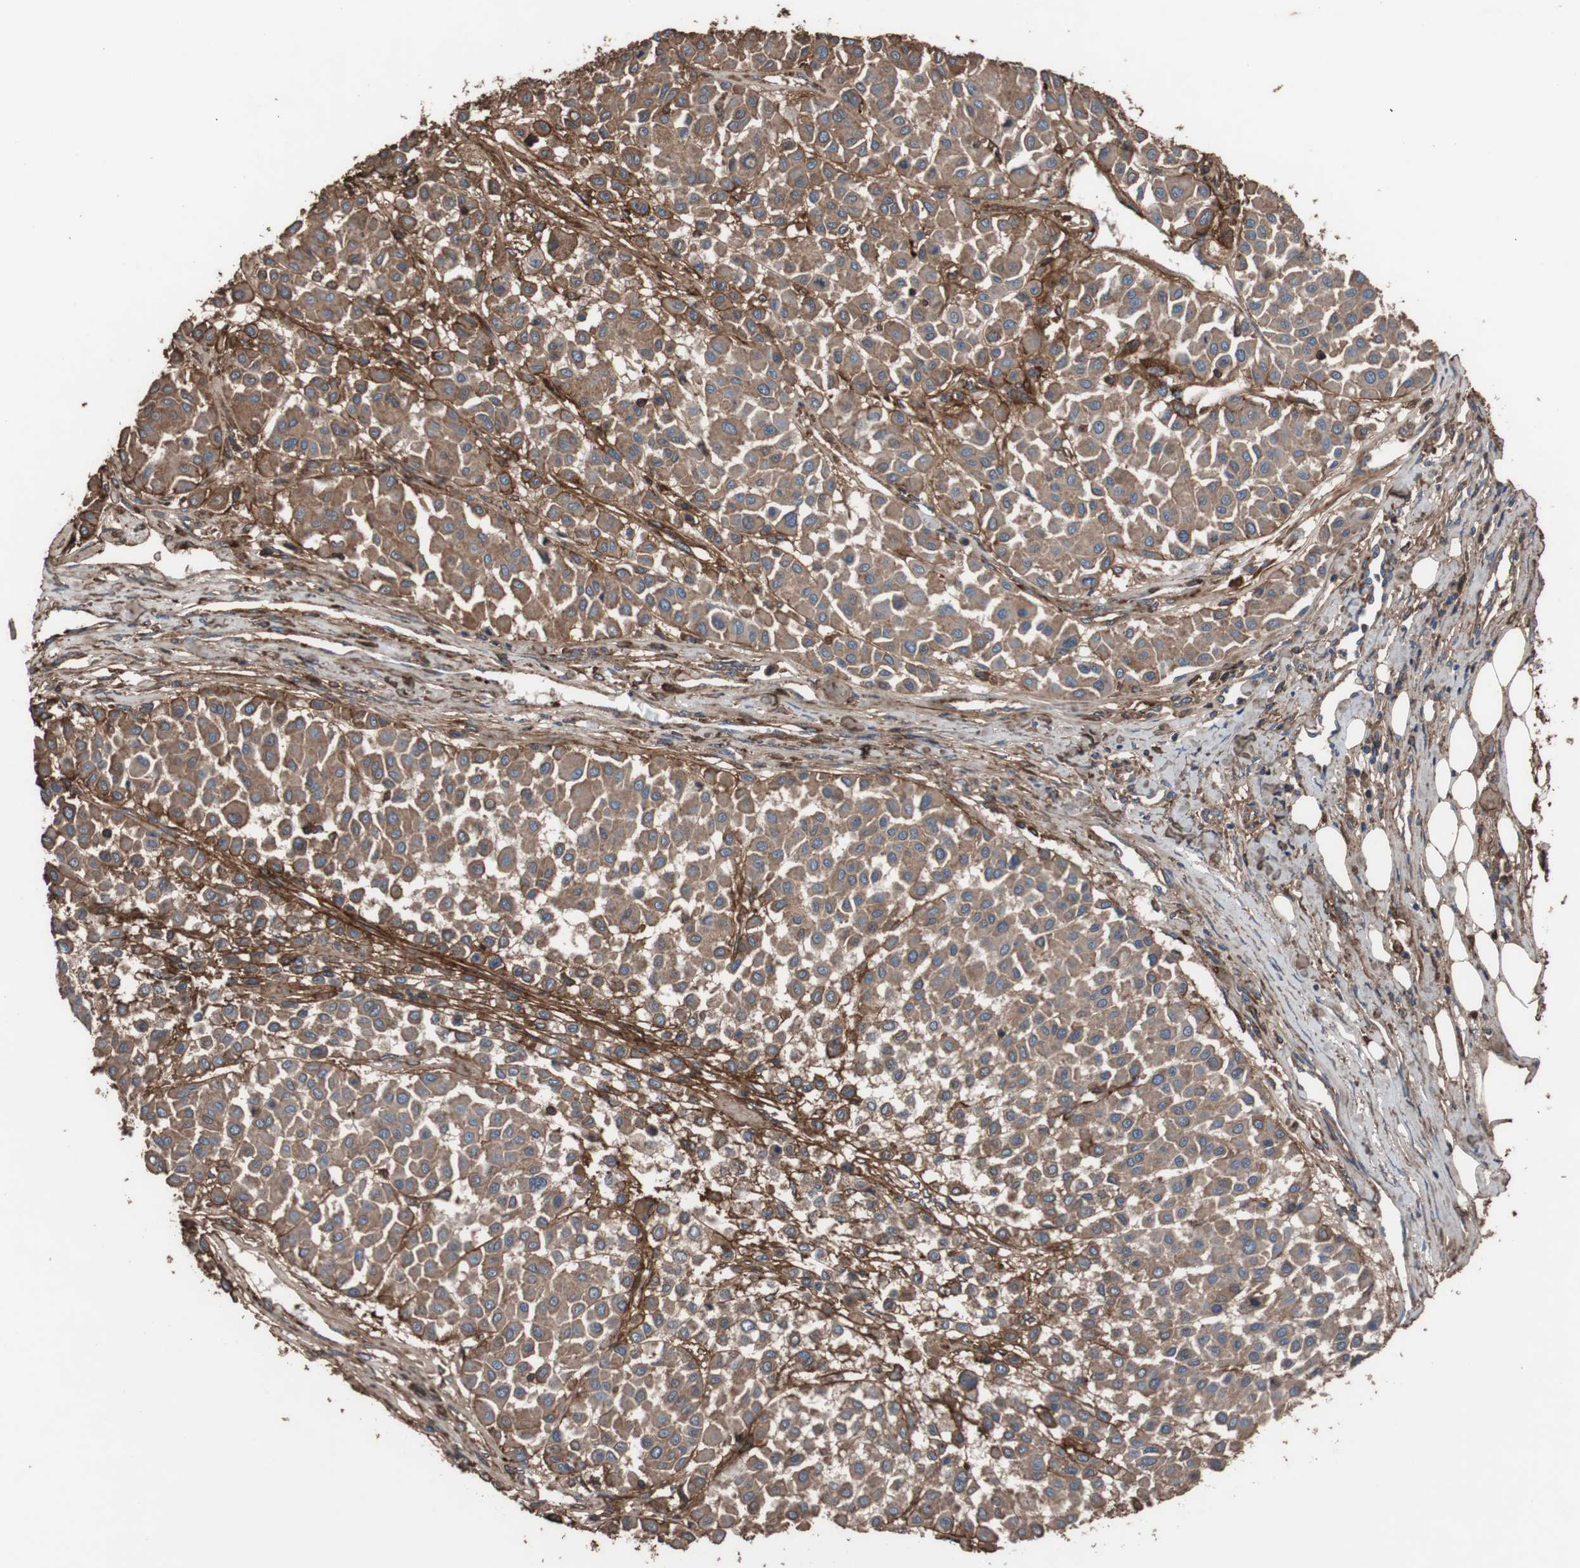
{"staining": {"intensity": "moderate", "quantity": ">75%", "location": "cytoplasmic/membranous"}, "tissue": "melanoma", "cell_type": "Tumor cells", "image_type": "cancer", "snomed": [{"axis": "morphology", "description": "Malignant melanoma, Metastatic site"}, {"axis": "topography", "description": "Soft tissue"}], "caption": "DAB (3,3'-diaminobenzidine) immunohistochemical staining of human malignant melanoma (metastatic site) demonstrates moderate cytoplasmic/membranous protein staining in approximately >75% of tumor cells.", "gene": "COL6A2", "patient": {"sex": "male", "age": 41}}